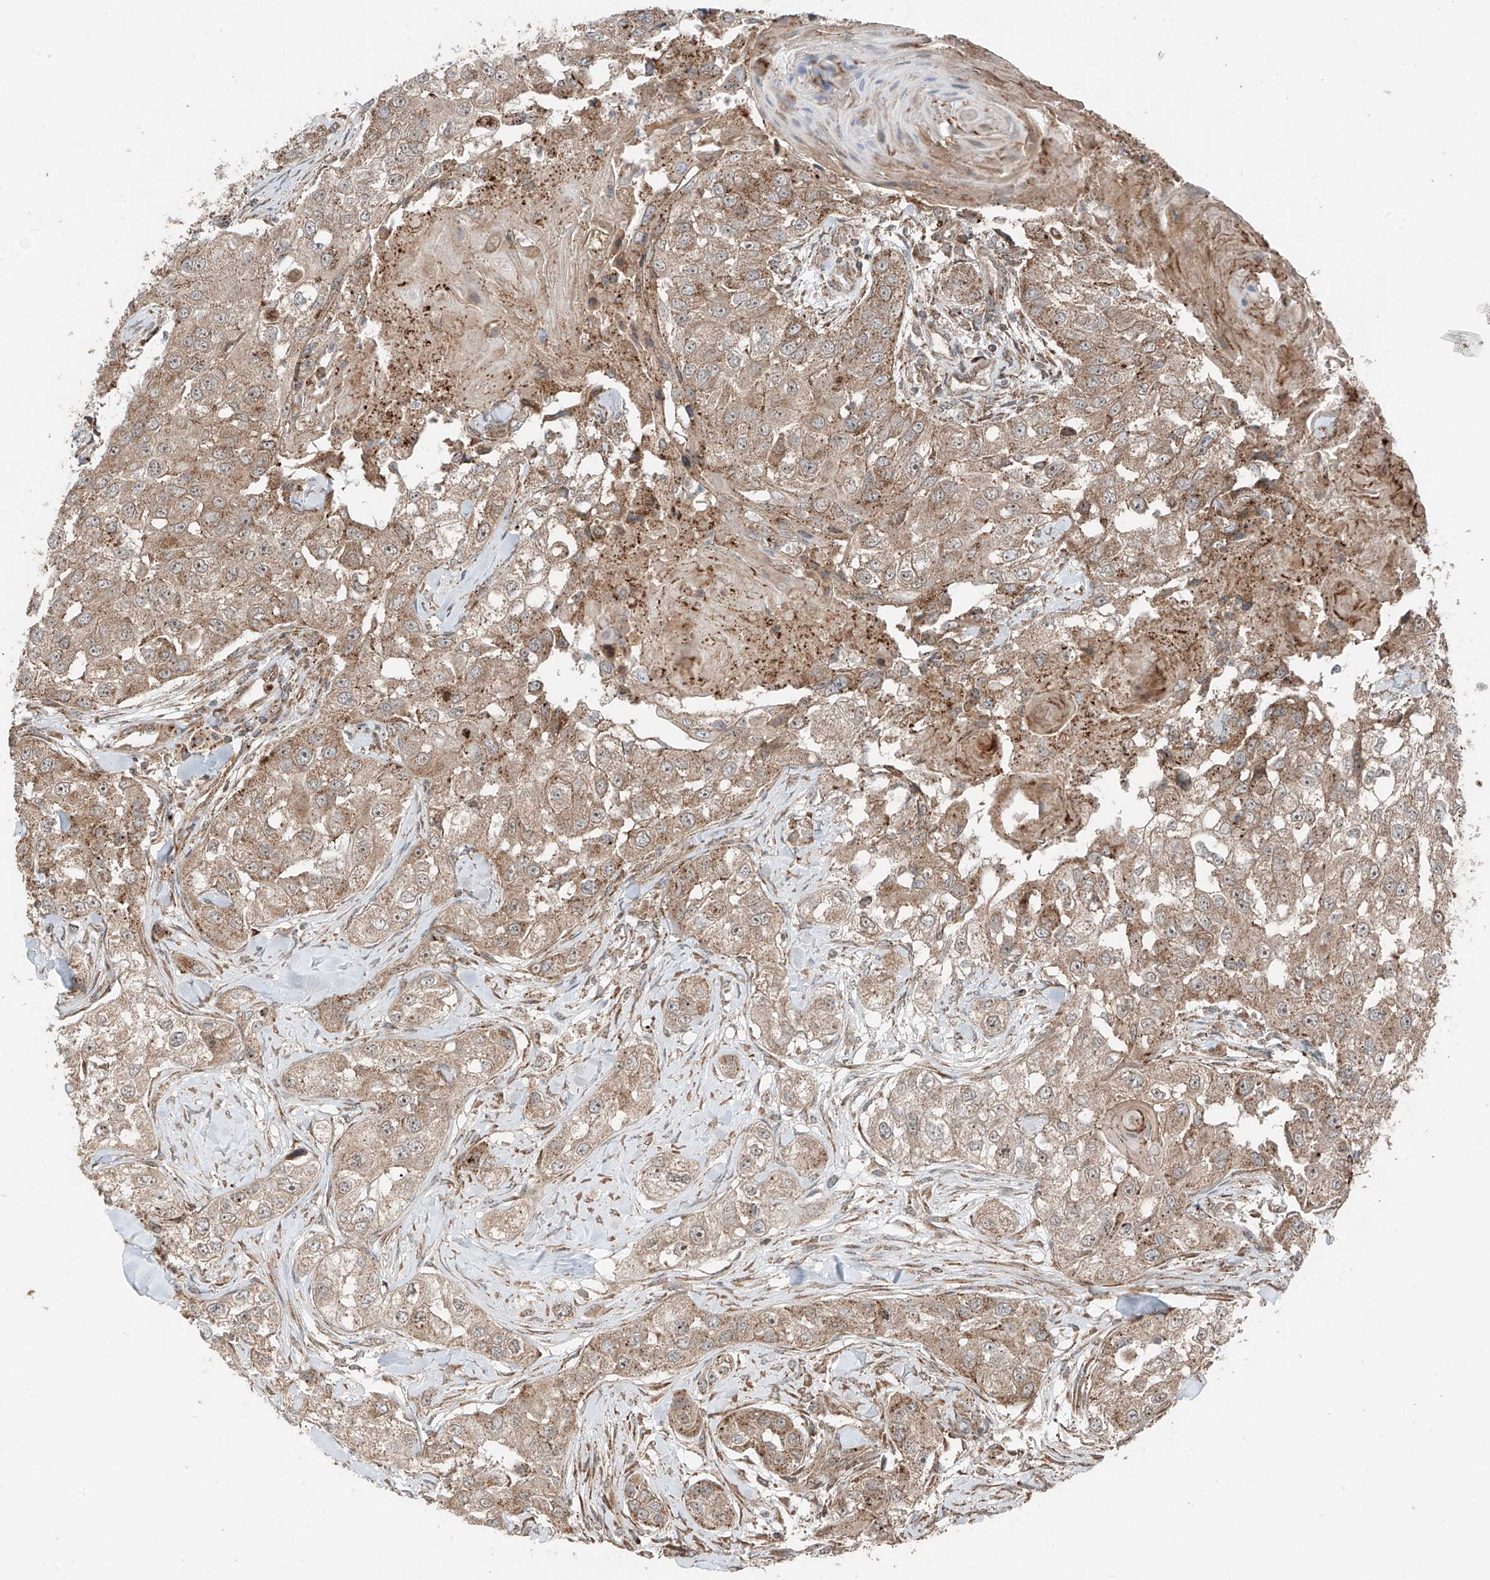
{"staining": {"intensity": "moderate", "quantity": ">75%", "location": "cytoplasmic/membranous"}, "tissue": "head and neck cancer", "cell_type": "Tumor cells", "image_type": "cancer", "snomed": [{"axis": "morphology", "description": "Normal tissue, NOS"}, {"axis": "morphology", "description": "Squamous cell carcinoma, NOS"}, {"axis": "topography", "description": "Skeletal muscle"}, {"axis": "topography", "description": "Head-Neck"}], "caption": "Moderate cytoplasmic/membranous expression is seen in about >75% of tumor cells in squamous cell carcinoma (head and neck).", "gene": "CEP162", "patient": {"sex": "male", "age": 51}}